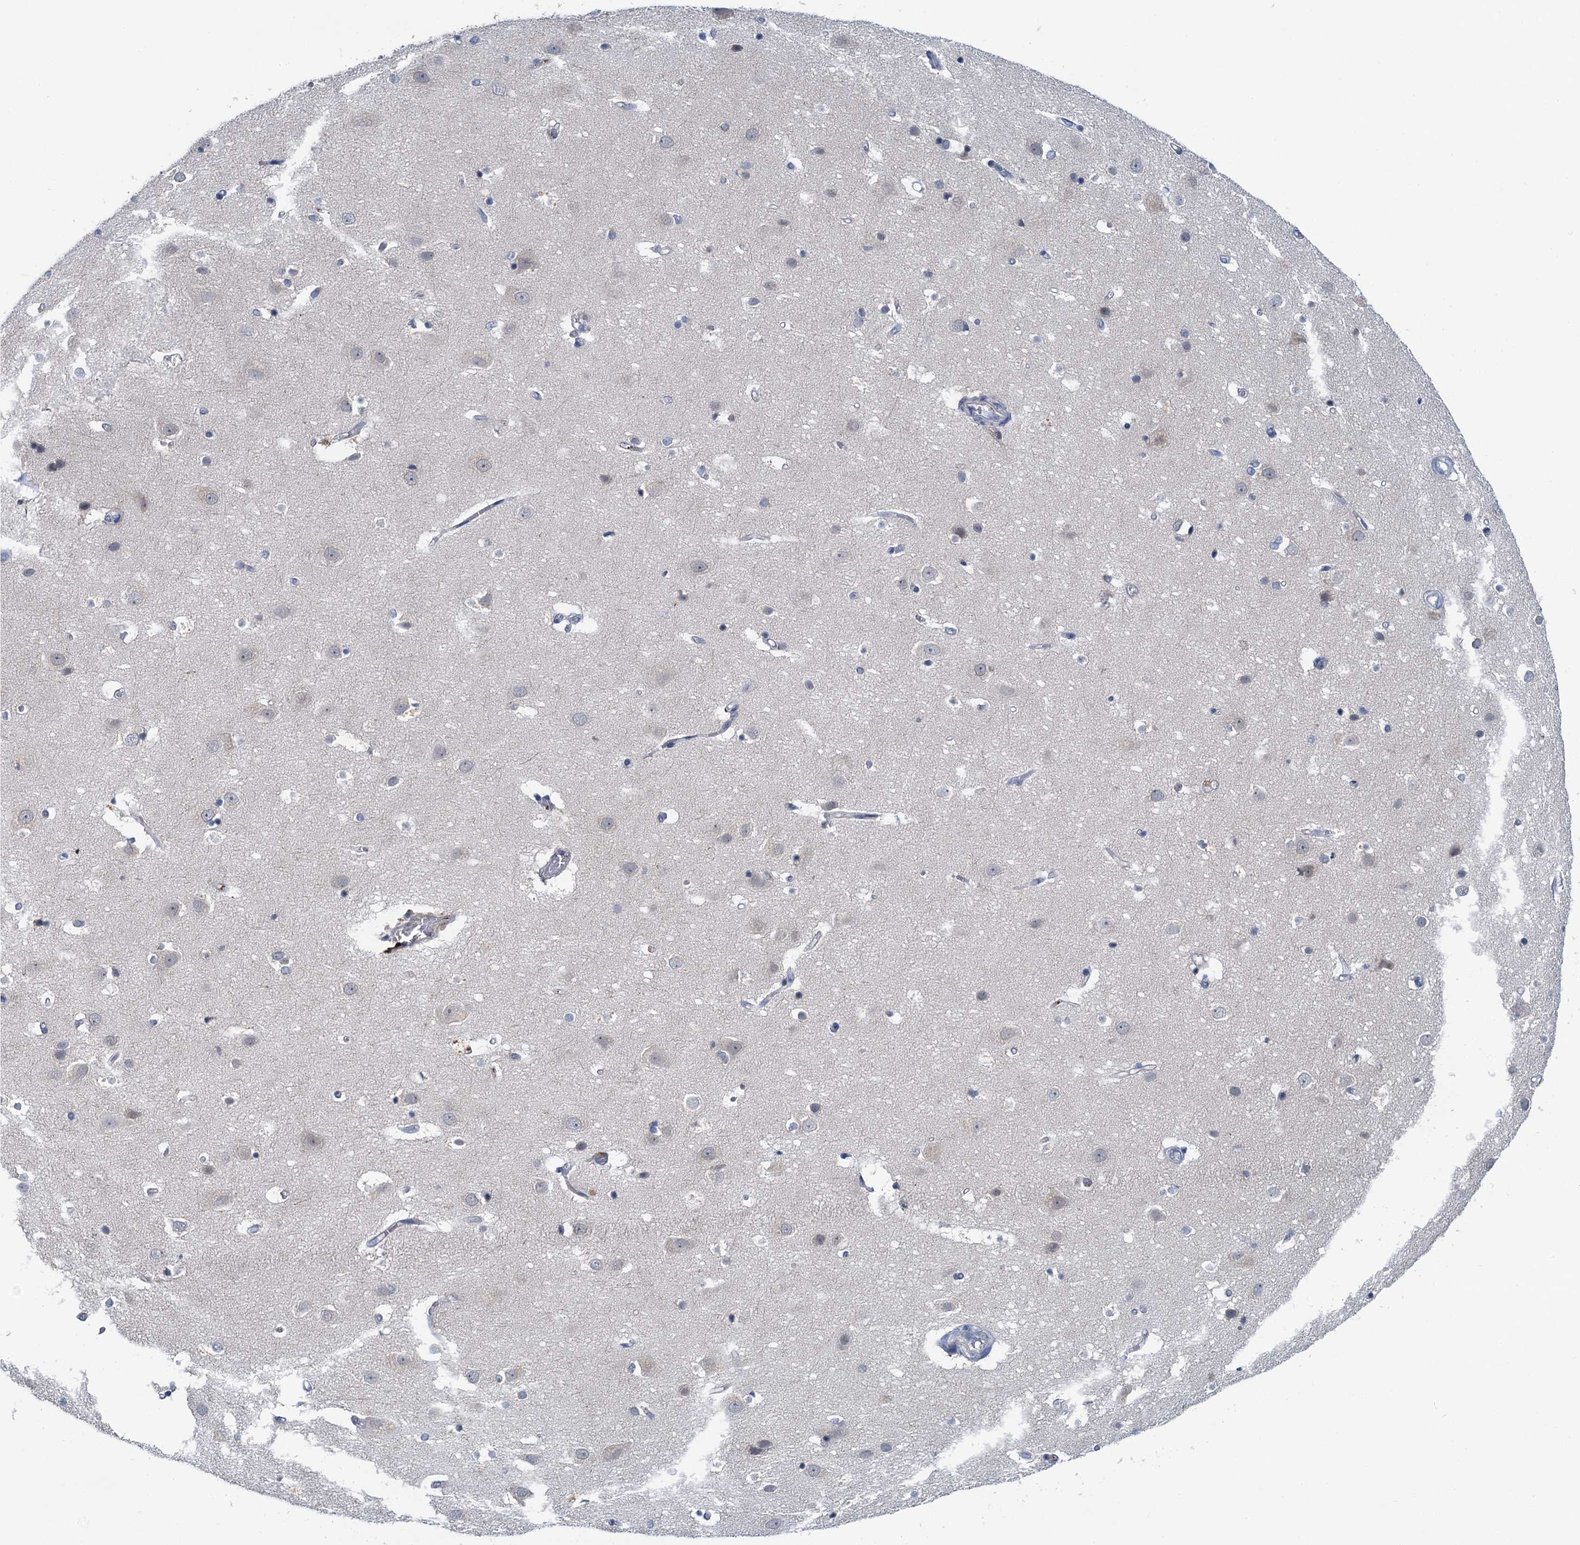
{"staining": {"intensity": "negative", "quantity": "none", "location": "none"}, "tissue": "cerebral cortex", "cell_type": "Endothelial cells", "image_type": "normal", "snomed": [{"axis": "morphology", "description": "Normal tissue, NOS"}, {"axis": "topography", "description": "Cerebral cortex"}], "caption": "Human cerebral cortex stained for a protein using immunohistochemistry demonstrates no staining in endothelial cells.", "gene": "SPINK9", "patient": {"sex": "male", "age": 54}}